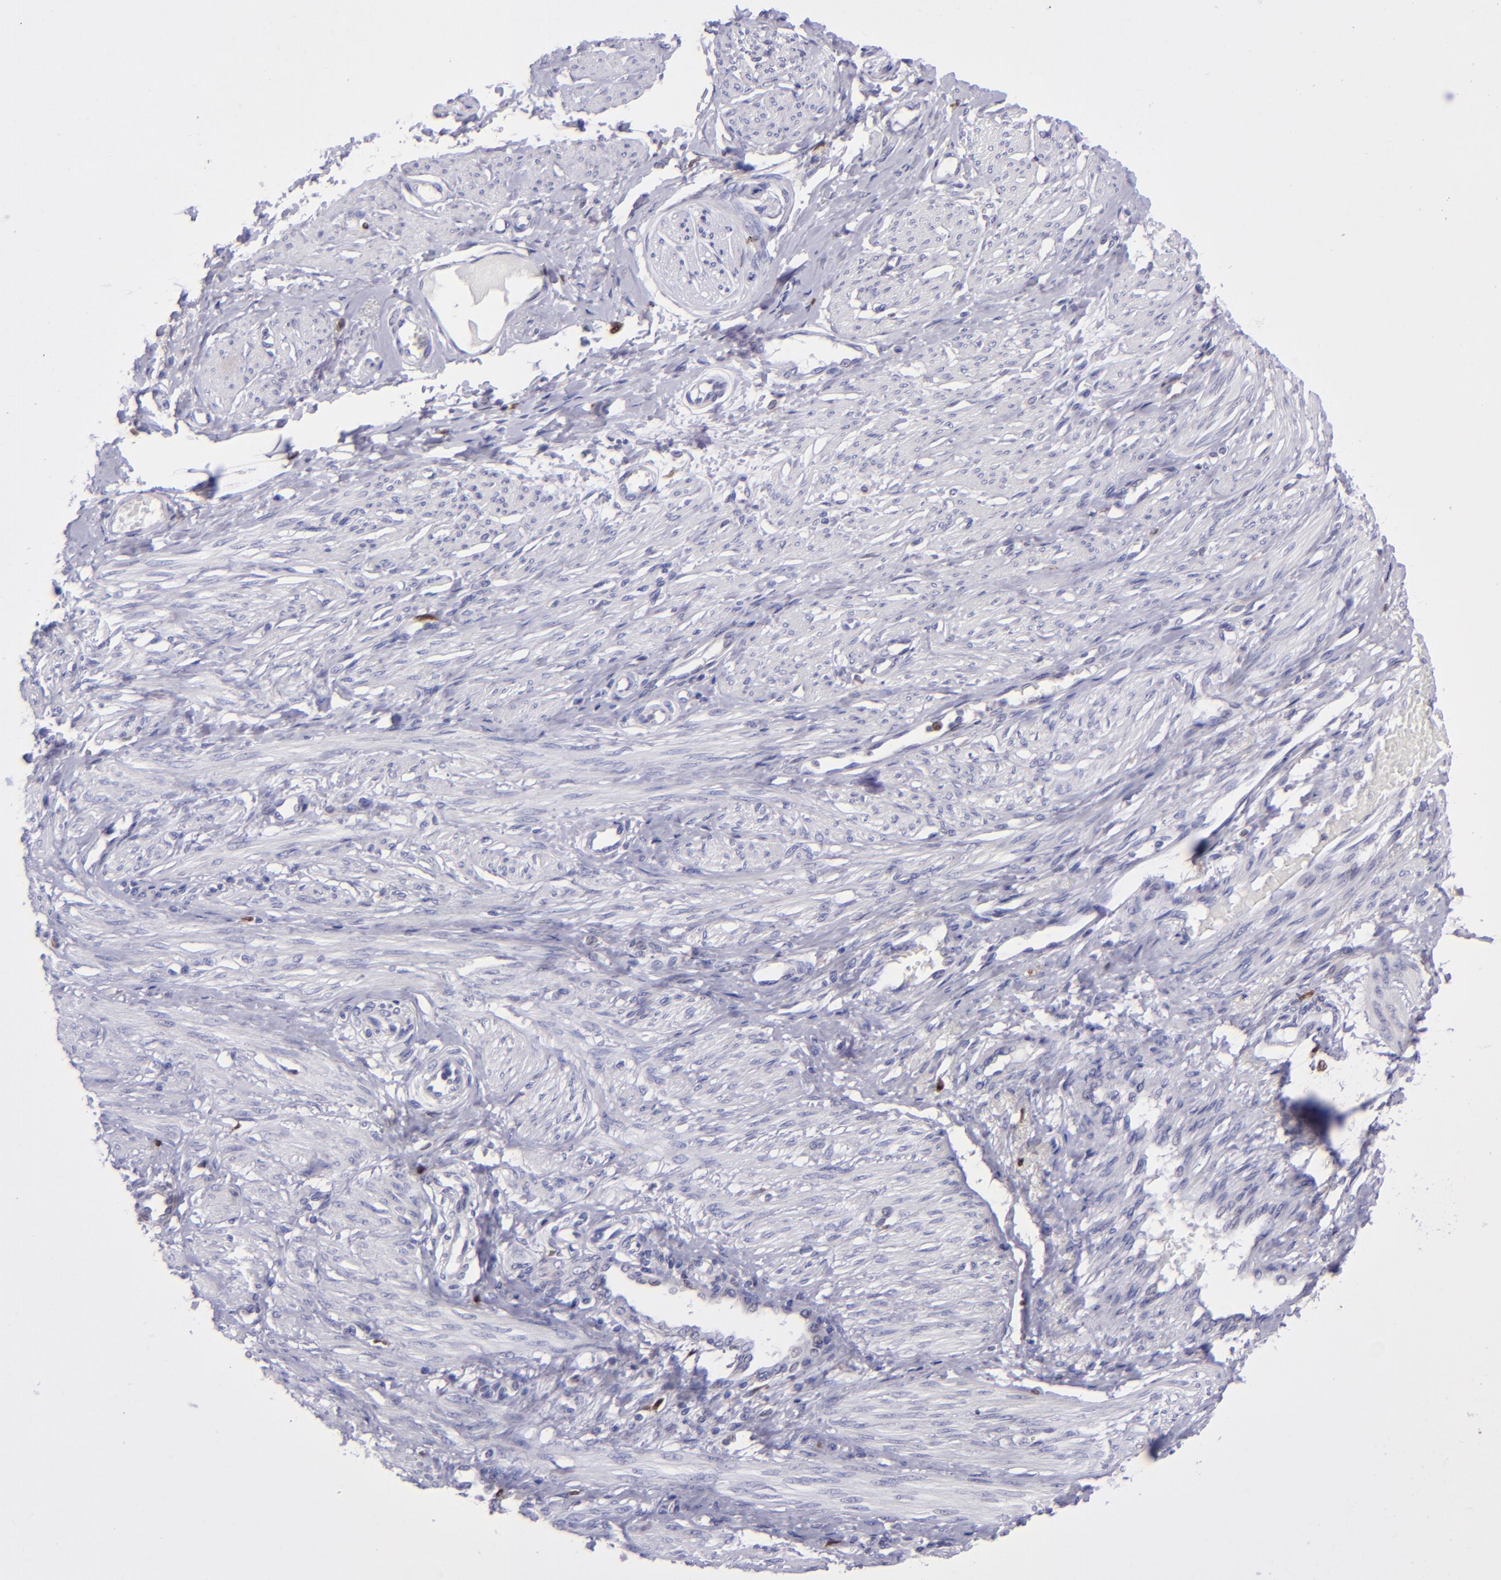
{"staining": {"intensity": "negative", "quantity": "none", "location": "none"}, "tissue": "smooth muscle", "cell_type": "Smooth muscle cells", "image_type": "normal", "snomed": [{"axis": "morphology", "description": "Normal tissue, NOS"}, {"axis": "topography", "description": "Smooth muscle"}, {"axis": "topography", "description": "Uterus"}], "caption": "DAB immunohistochemical staining of benign smooth muscle displays no significant positivity in smooth muscle cells.", "gene": "TYMP", "patient": {"sex": "female", "age": 39}}